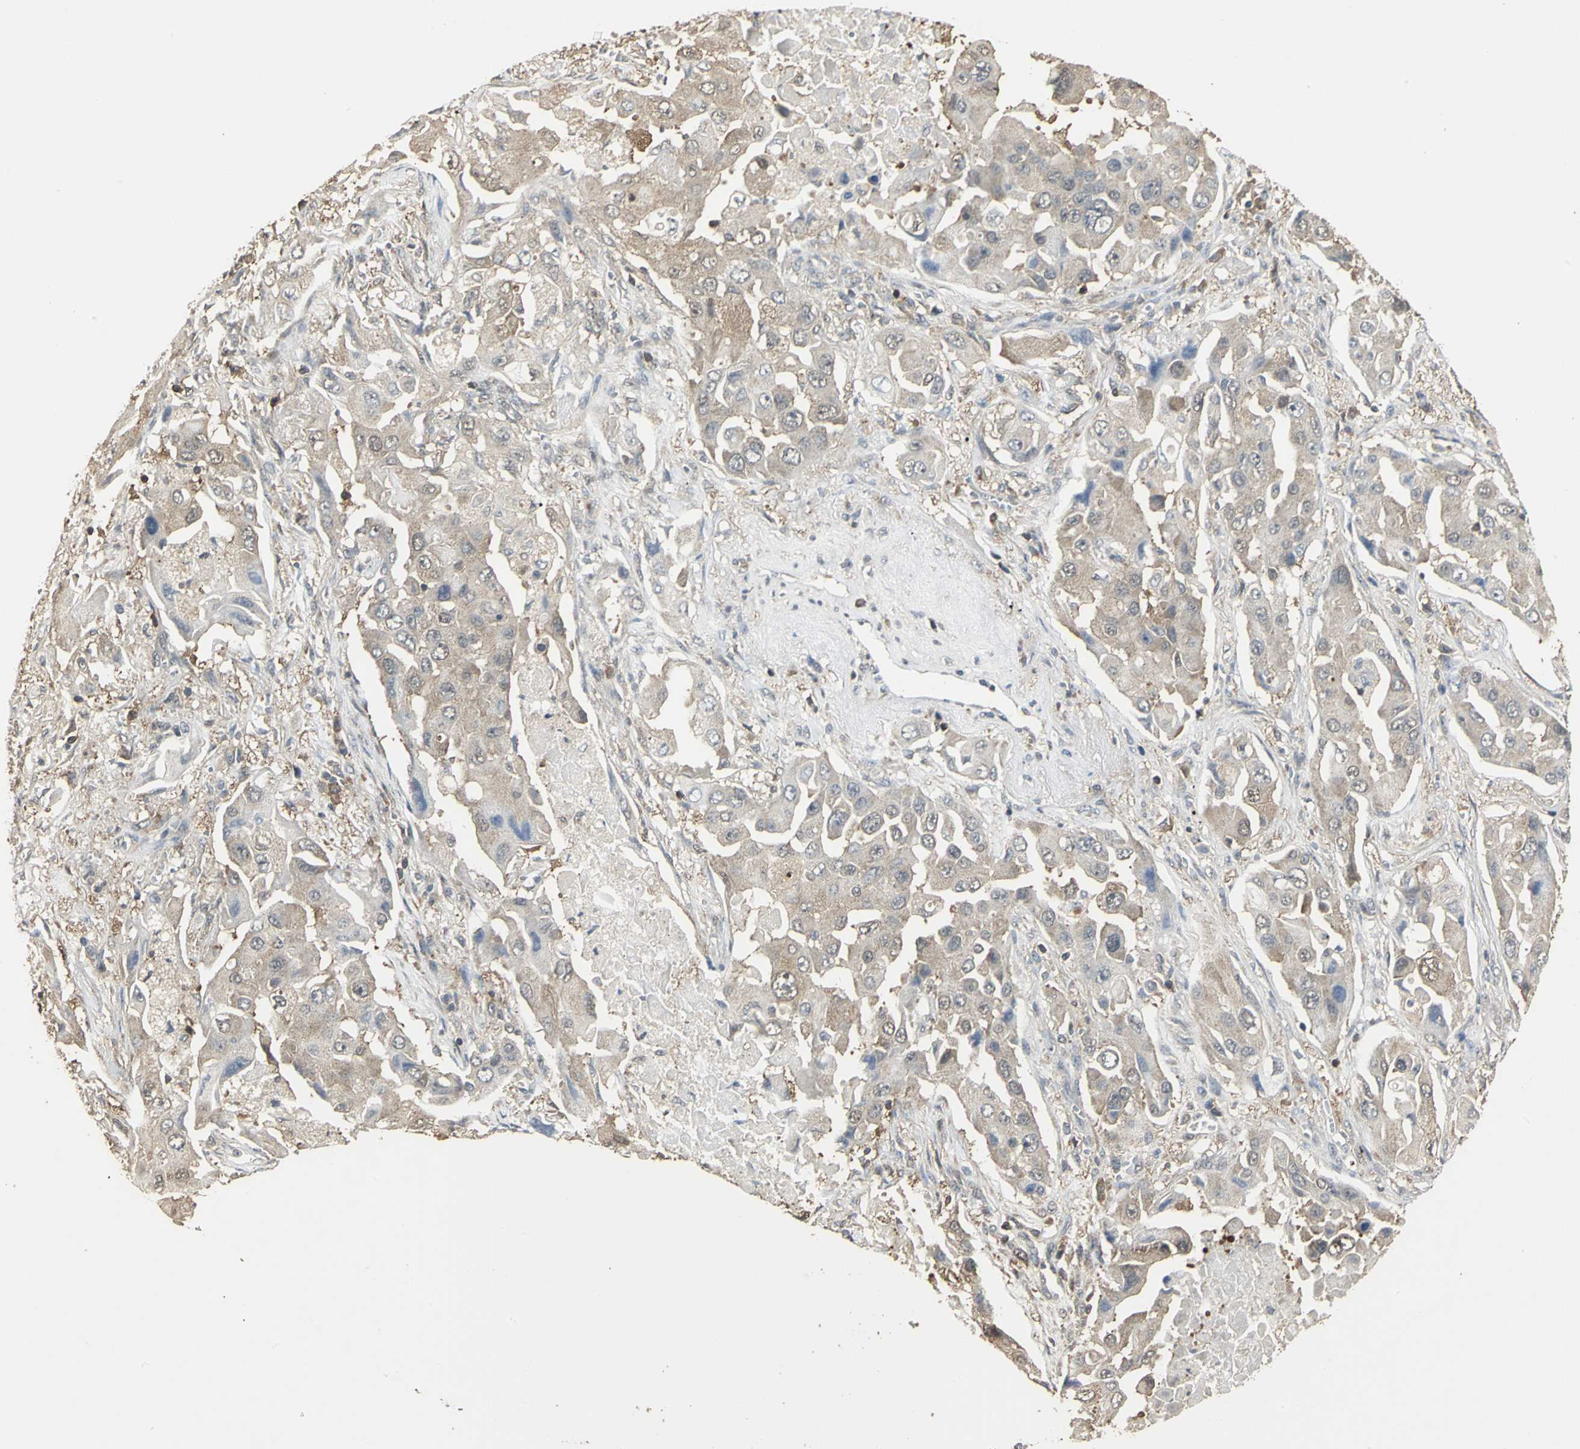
{"staining": {"intensity": "weak", "quantity": ">75%", "location": "cytoplasmic/membranous"}, "tissue": "lung cancer", "cell_type": "Tumor cells", "image_type": "cancer", "snomed": [{"axis": "morphology", "description": "Adenocarcinoma, NOS"}, {"axis": "topography", "description": "Lung"}], "caption": "Immunohistochemistry staining of lung cancer, which exhibits low levels of weak cytoplasmic/membranous positivity in approximately >75% of tumor cells indicating weak cytoplasmic/membranous protein positivity. The staining was performed using DAB (3,3'-diaminobenzidine) (brown) for protein detection and nuclei were counterstained in hematoxylin (blue).", "gene": "PARK7", "patient": {"sex": "female", "age": 65}}